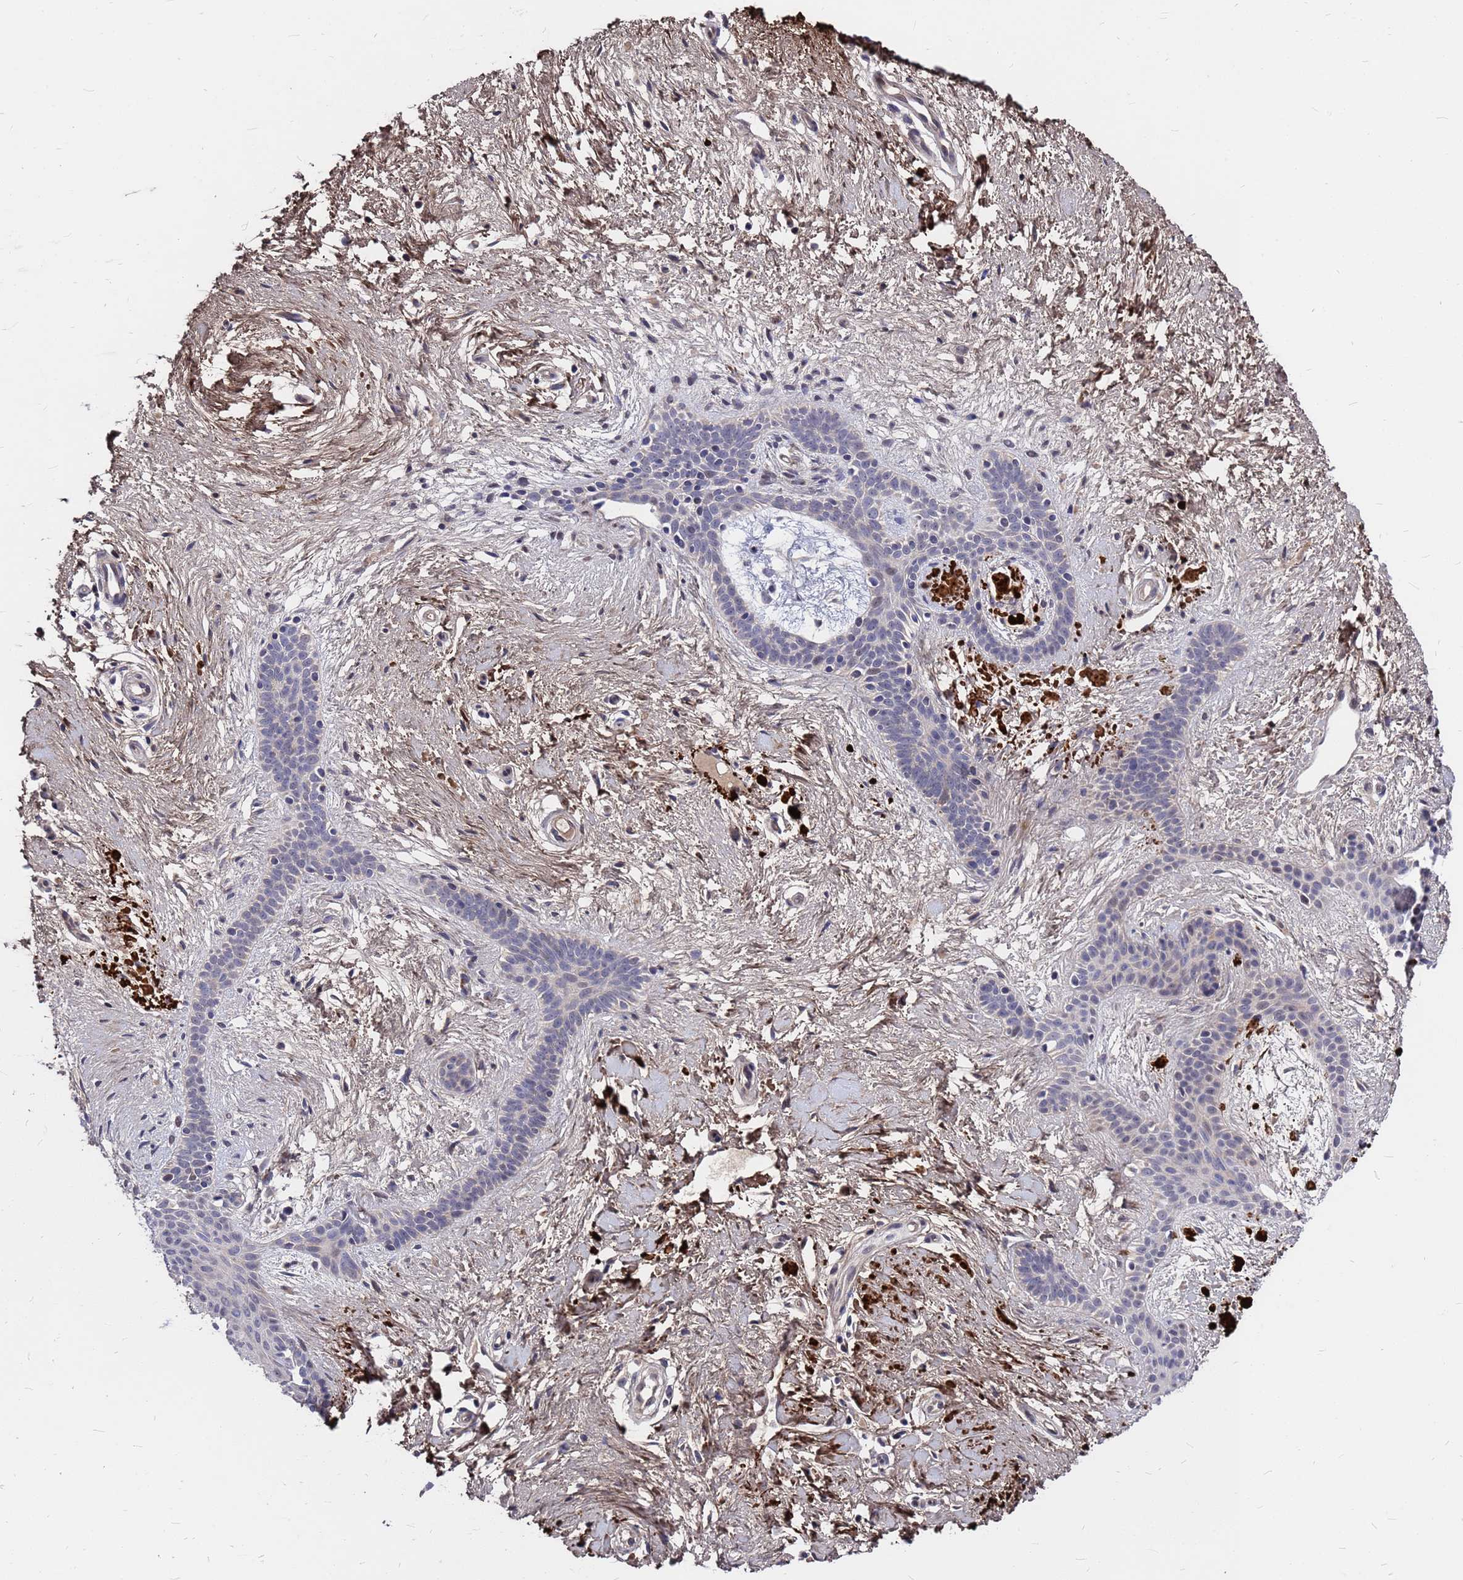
{"staining": {"intensity": "negative", "quantity": "none", "location": "none"}, "tissue": "skin cancer", "cell_type": "Tumor cells", "image_type": "cancer", "snomed": [{"axis": "morphology", "description": "Basal cell carcinoma"}, {"axis": "topography", "description": "Skin"}], "caption": "Tumor cells are negative for protein expression in human basal cell carcinoma (skin).", "gene": "ZNF717", "patient": {"sex": "male", "age": 78}}